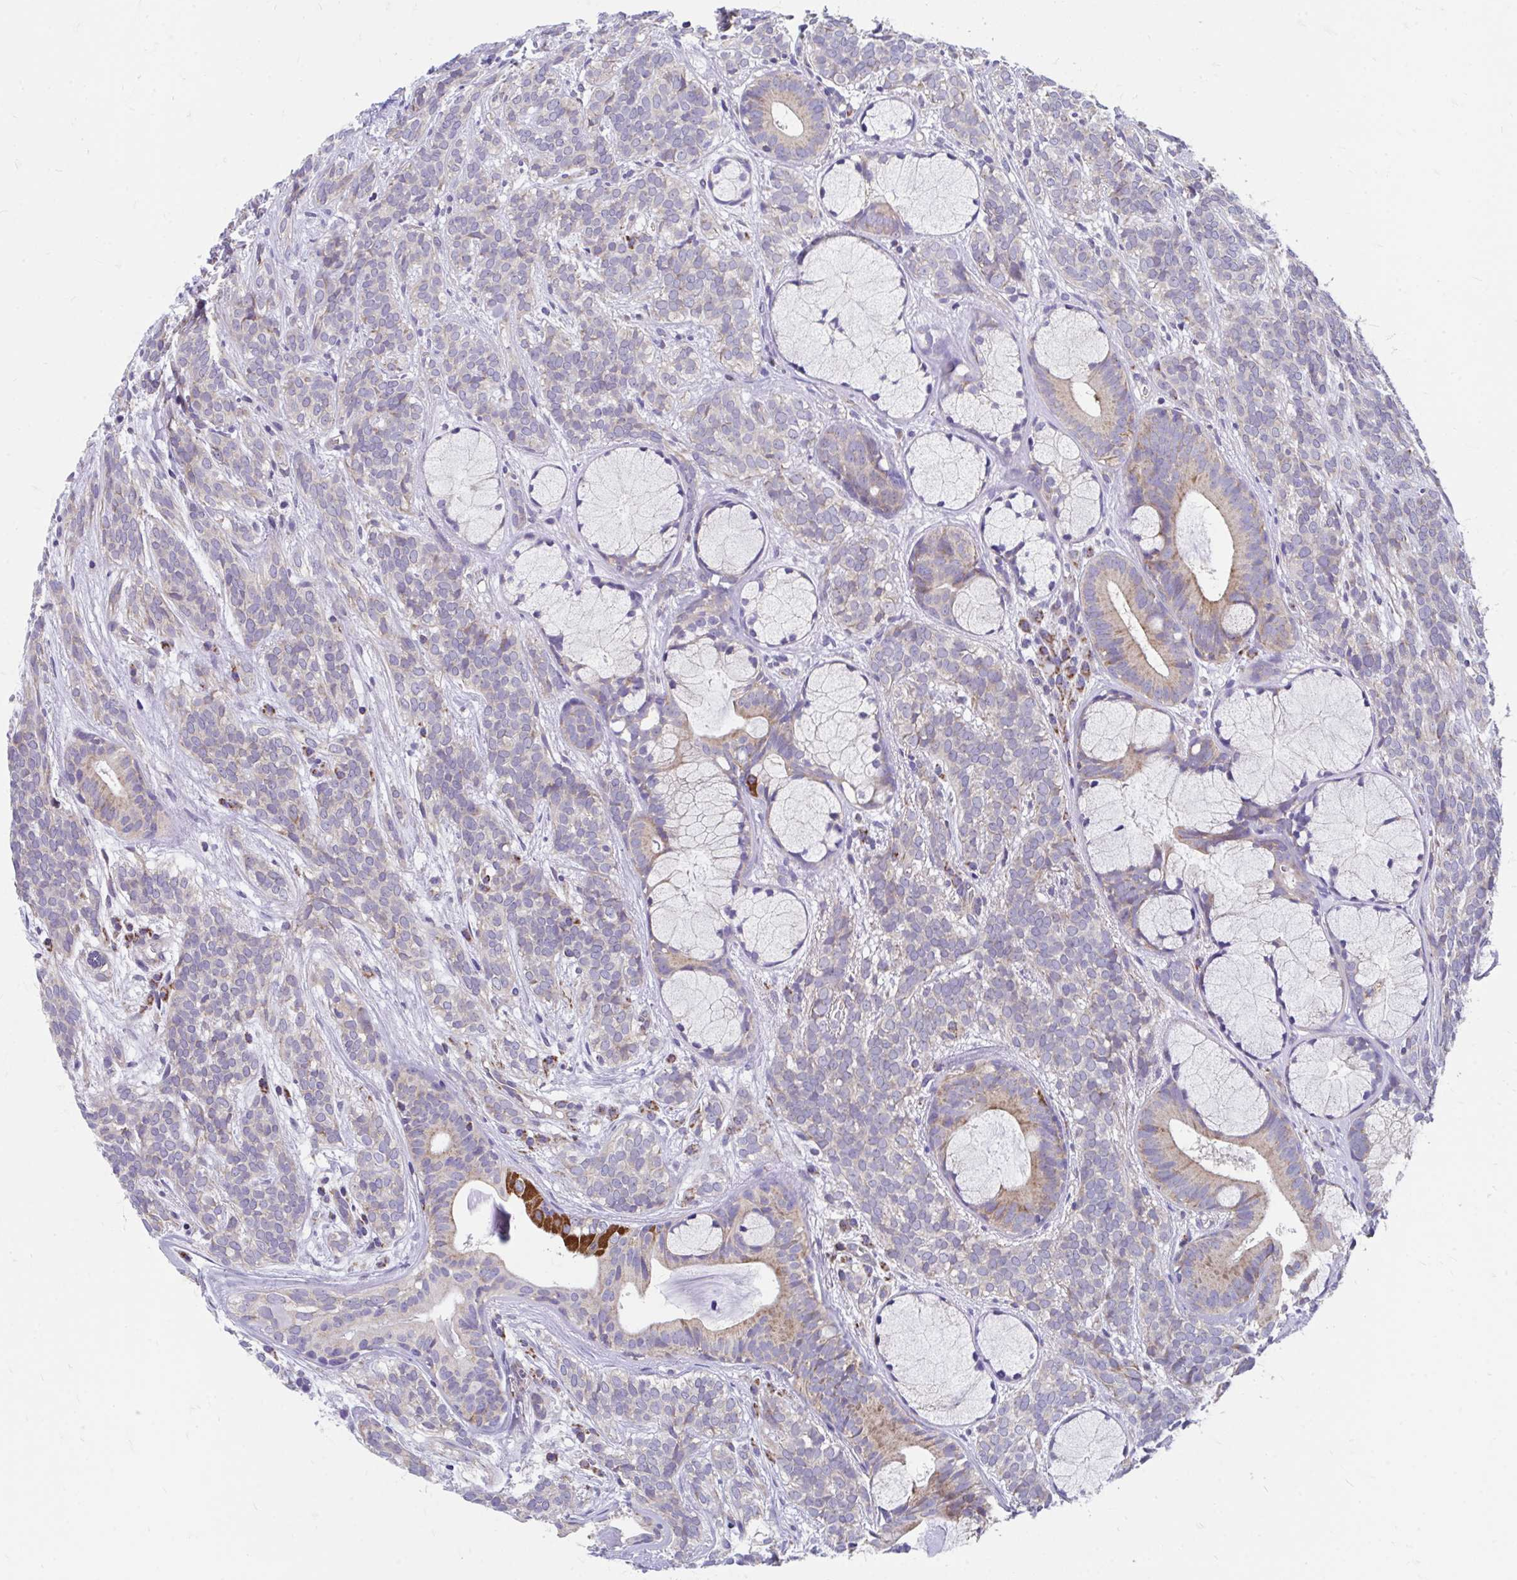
{"staining": {"intensity": "strong", "quantity": "<25%", "location": "cytoplasmic/membranous"}, "tissue": "head and neck cancer", "cell_type": "Tumor cells", "image_type": "cancer", "snomed": [{"axis": "morphology", "description": "Adenocarcinoma, NOS"}, {"axis": "topography", "description": "Head-Neck"}], "caption": "Human head and neck cancer (adenocarcinoma) stained with a brown dye shows strong cytoplasmic/membranous positive staining in approximately <25% of tumor cells.", "gene": "FHIP1B", "patient": {"sex": "female", "age": 57}}